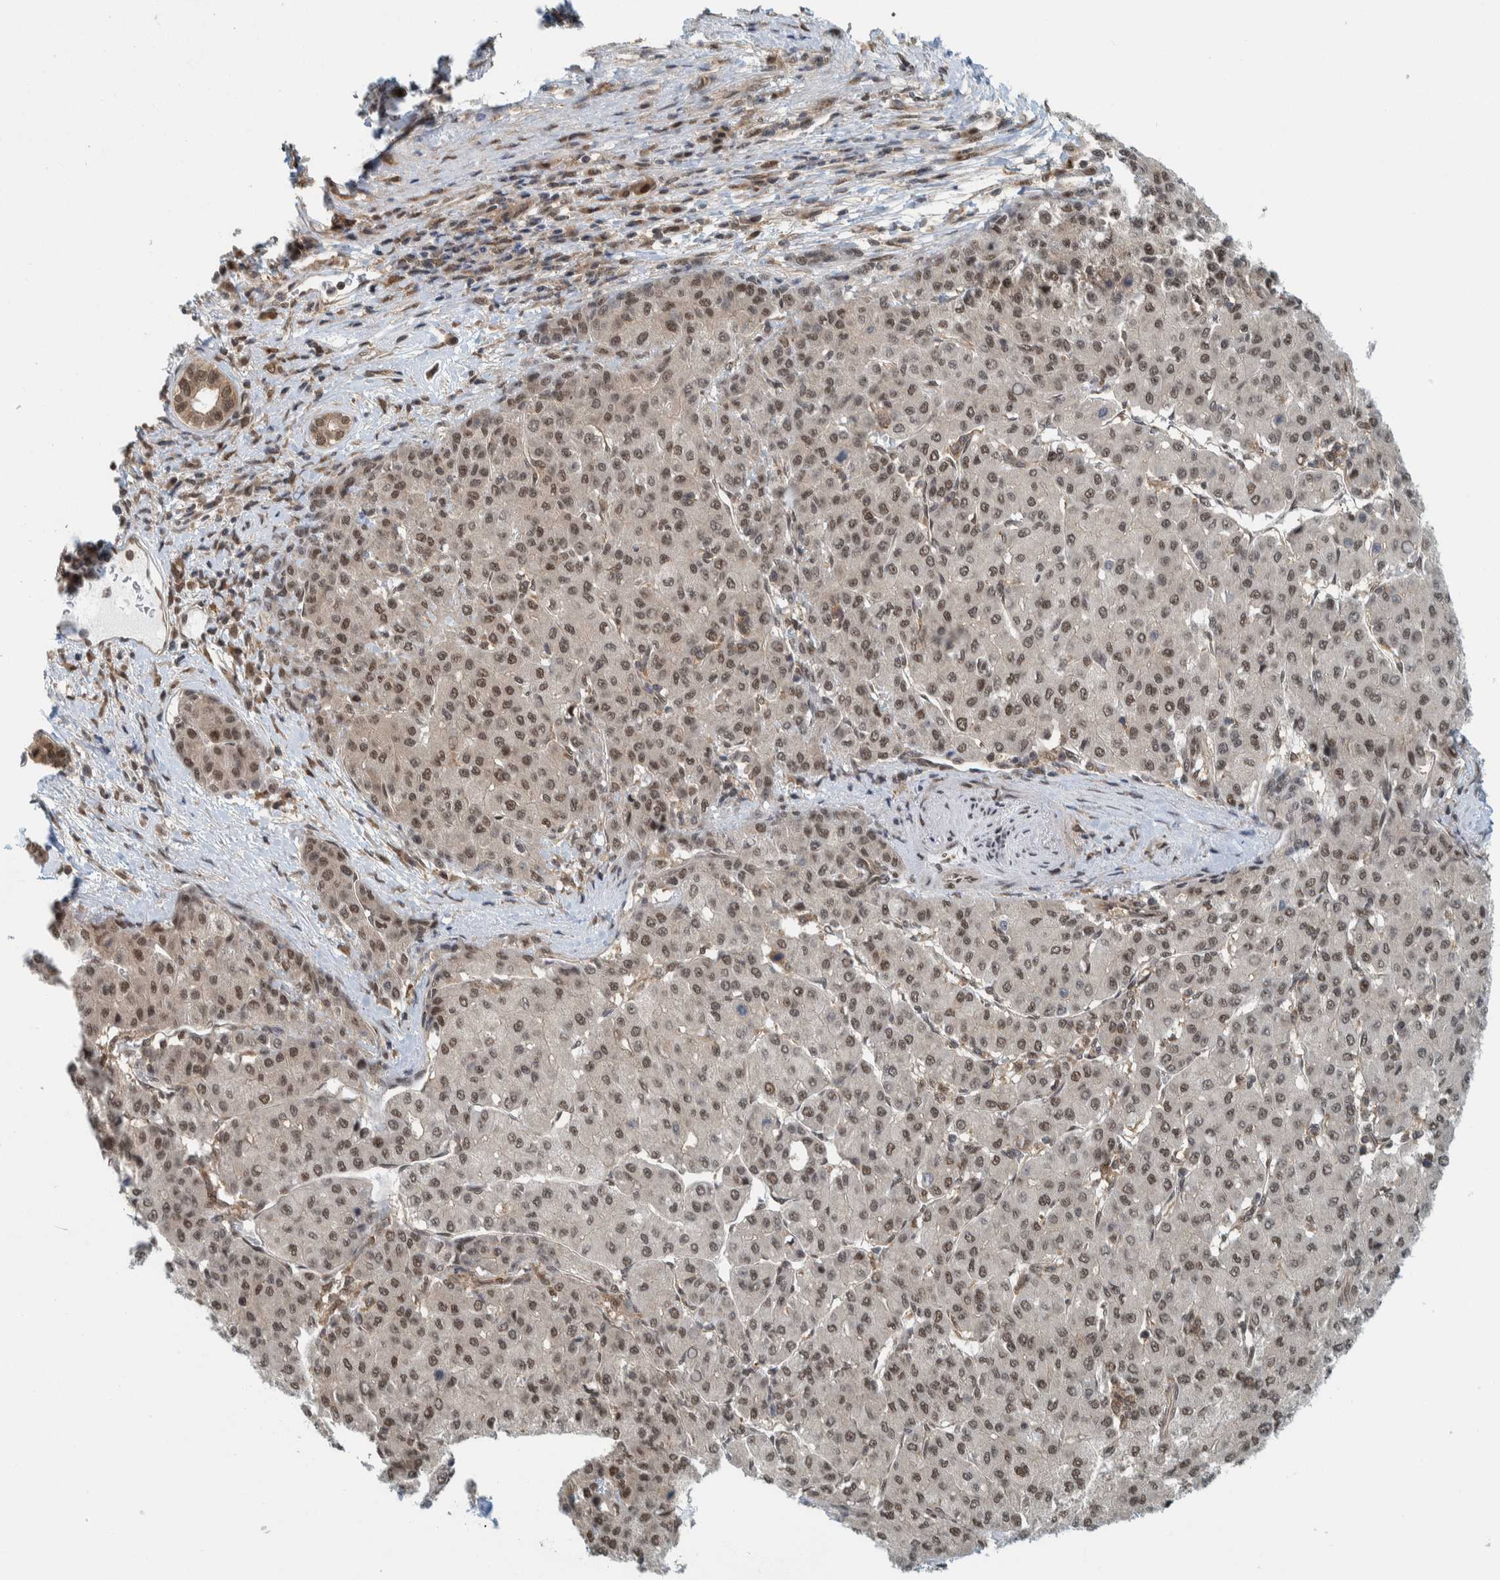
{"staining": {"intensity": "weak", "quantity": ">75%", "location": "nuclear"}, "tissue": "liver cancer", "cell_type": "Tumor cells", "image_type": "cancer", "snomed": [{"axis": "morphology", "description": "Carcinoma, Hepatocellular, NOS"}, {"axis": "topography", "description": "Liver"}], "caption": "Liver cancer stained with immunohistochemistry (IHC) reveals weak nuclear positivity in about >75% of tumor cells. Nuclei are stained in blue.", "gene": "COPS3", "patient": {"sex": "male", "age": 65}}